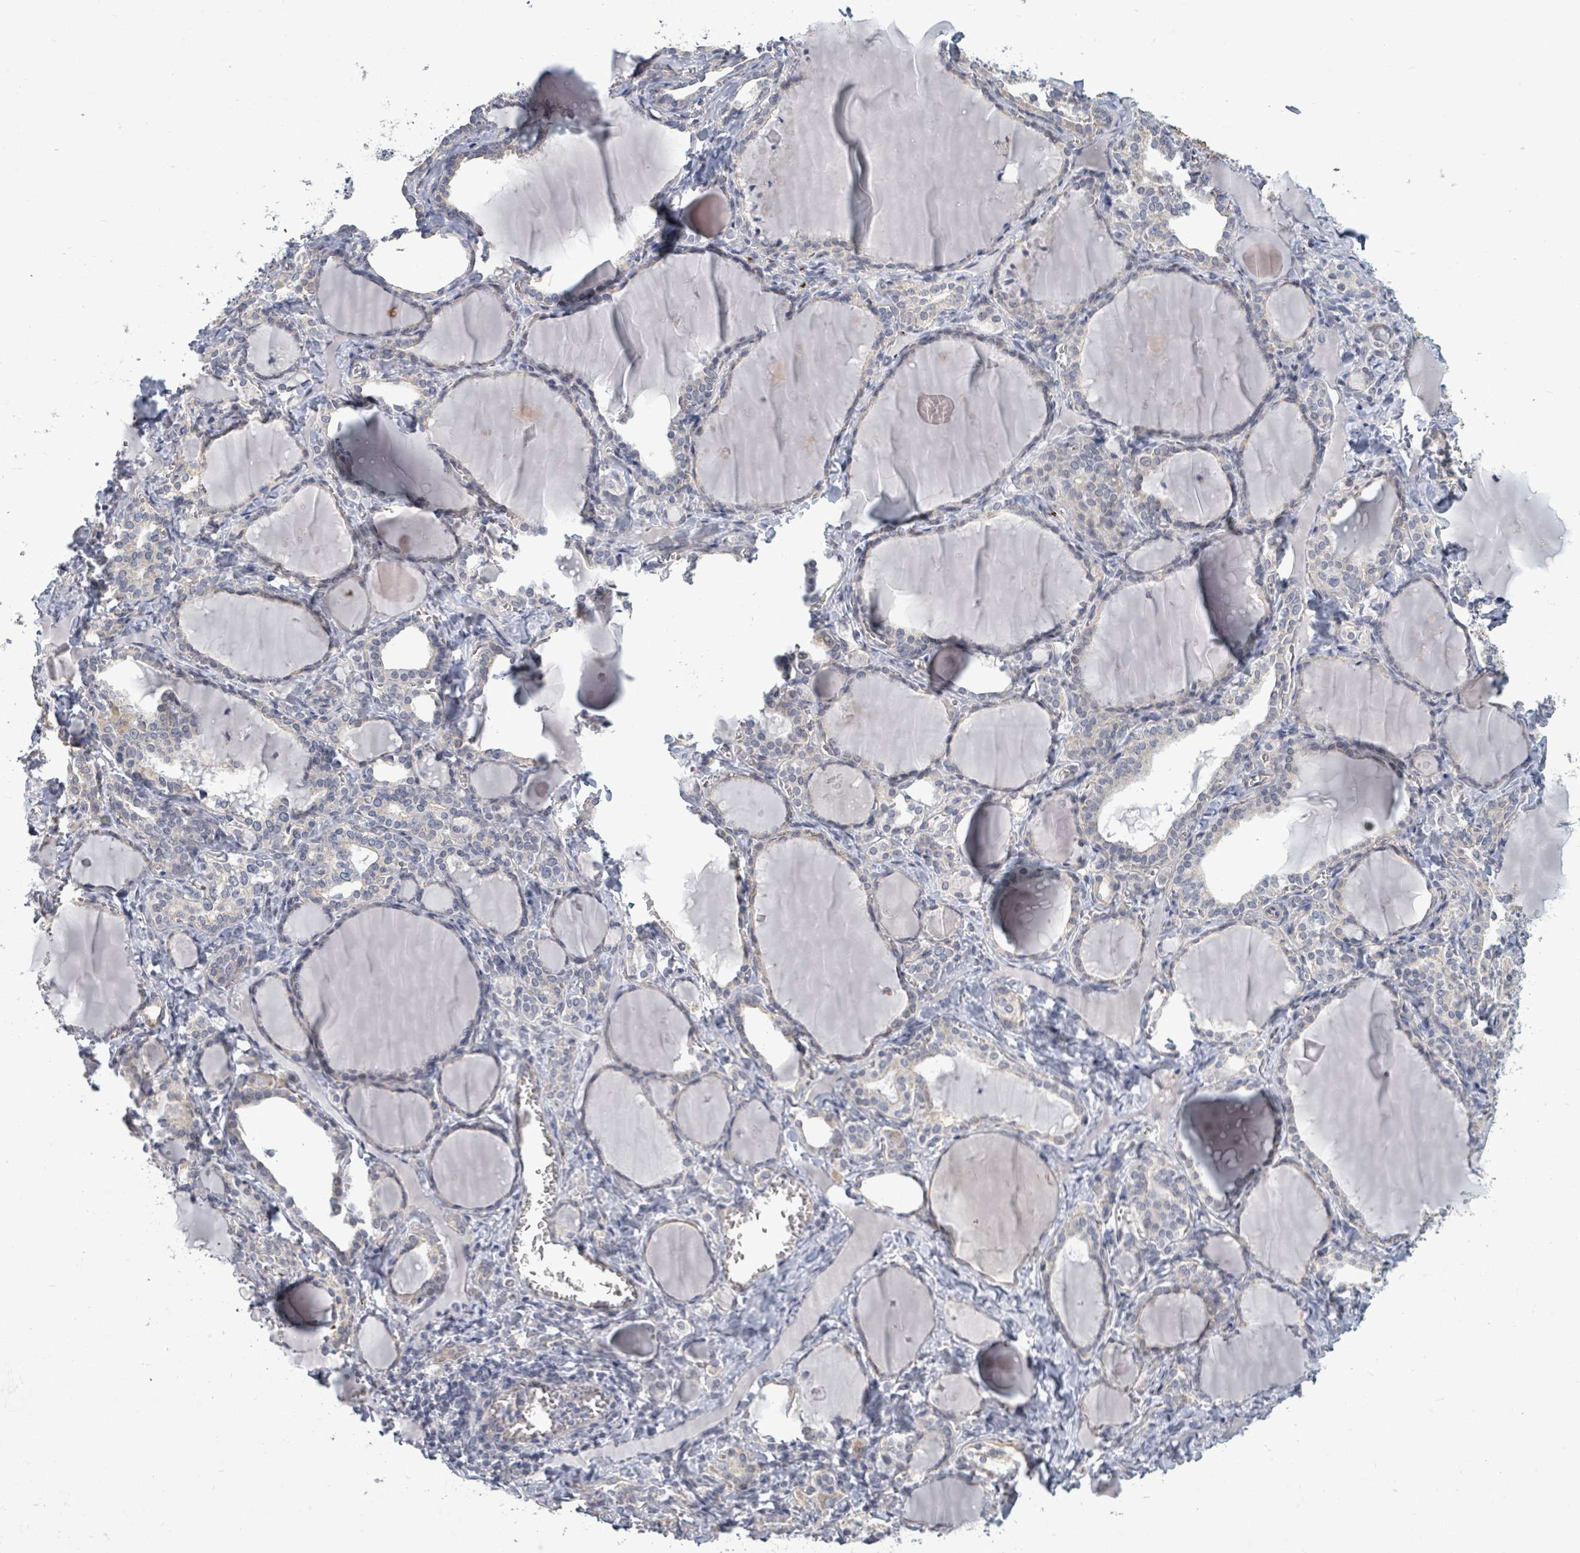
{"staining": {"intensity": "negative", "quantity": "none", "location": "none"}, "tissue": "thyroid gland", "cell_type": "Glandular cells", "image_type": "normal", "snomed": [{"axis": "morphology", "description": "Normal tissue, NOS"}, {"axis": "topography", "description": "Thyroid gland"}], "caption": "Benign thyroid gland was stained to show a protein in brown. There is no significant positivity in glandular cells.", "gene": "ASB12", "patient": {"sex": "female", "age": 42}}